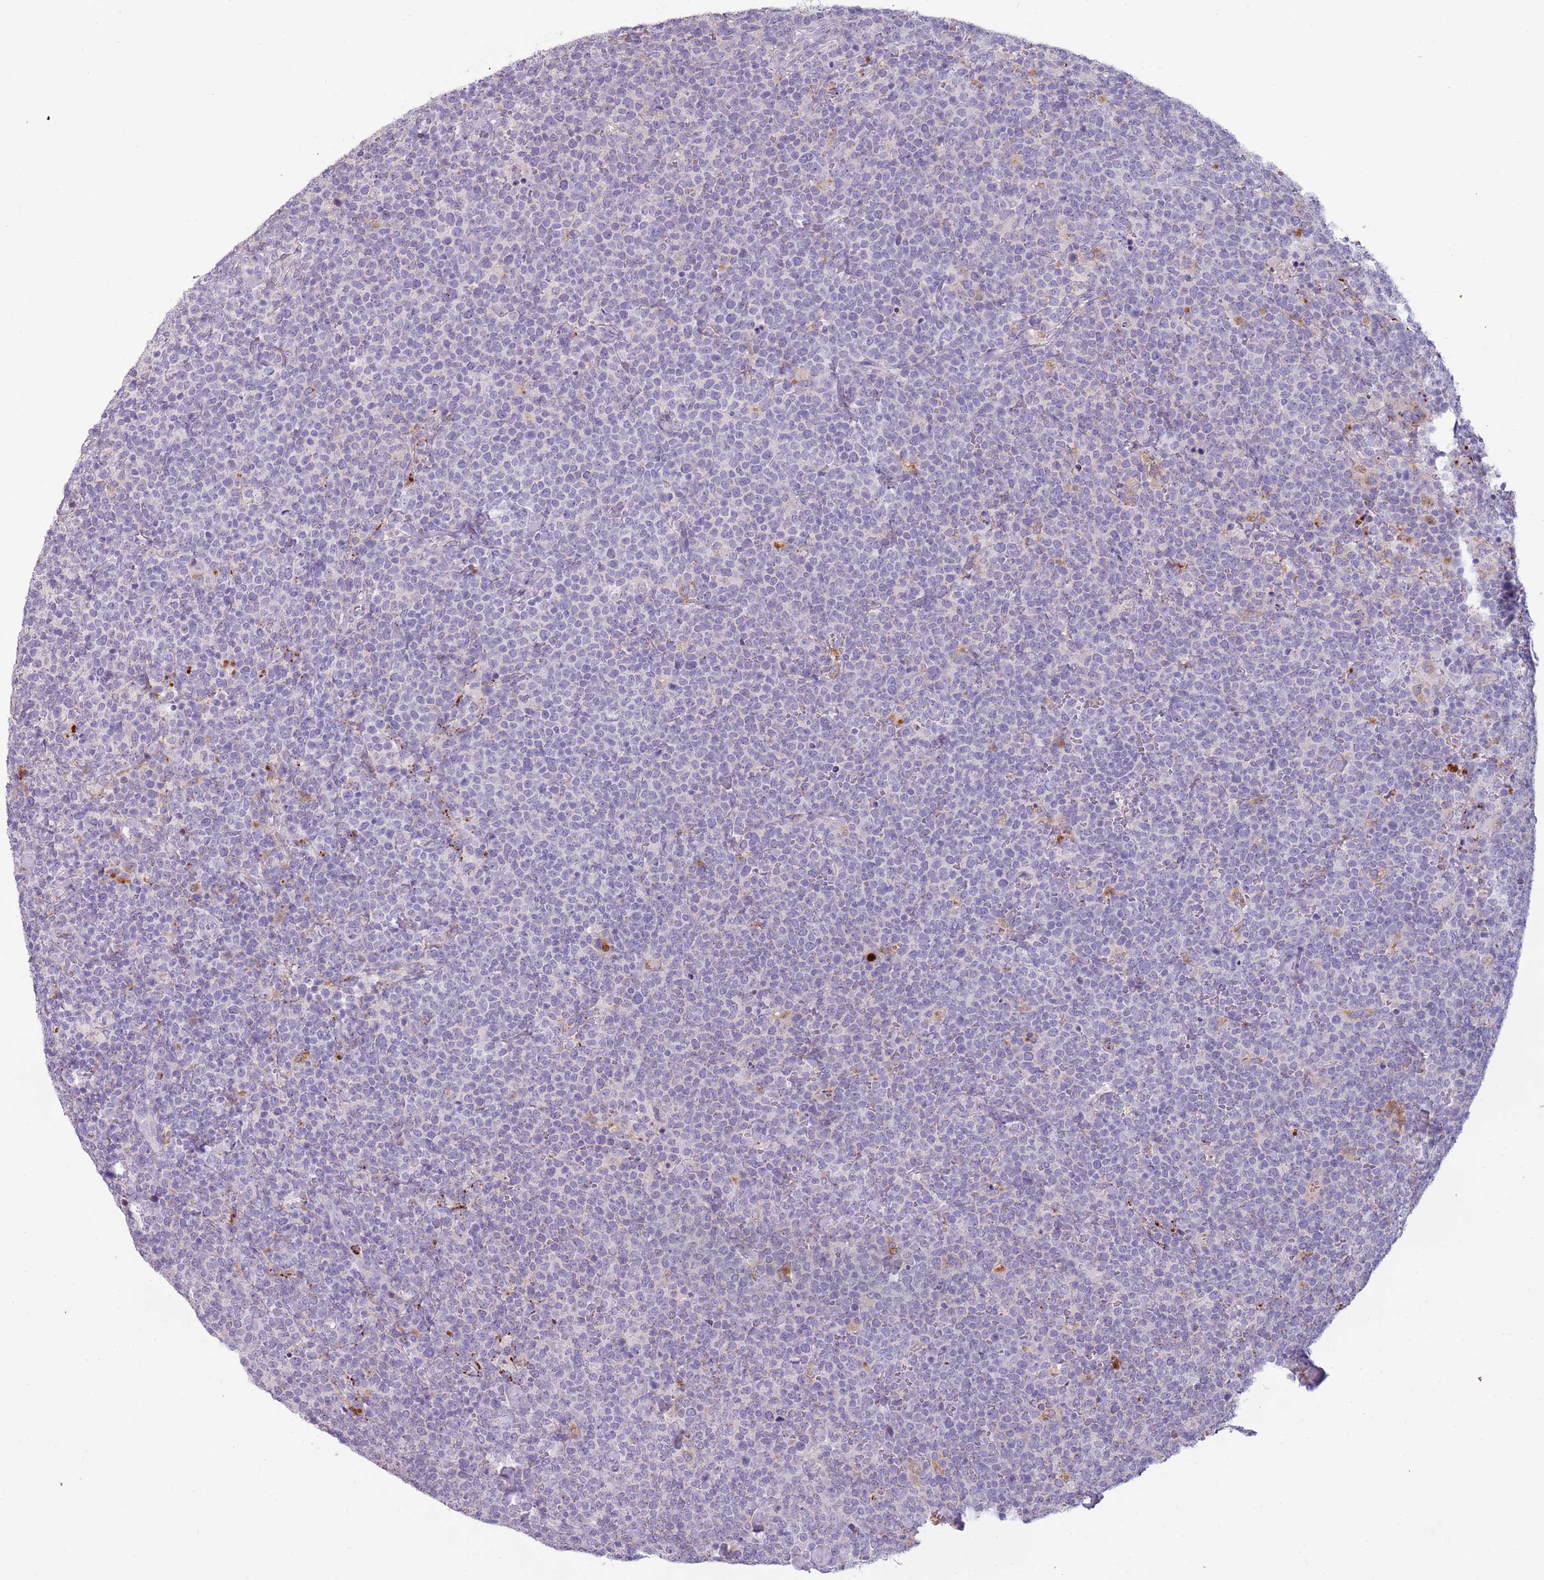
{"staining": {"intensity": "negative", "quantity": "none", "location": "none"}, "tissue": "lymphoma", "cell_type": "Tumor cells", "image_type": "cancer", "snomed": [{"axis": "morphology", "description": "Malignant lymphoma, non-Hodgkin's type, High grade"}, {"axis": "topography", "description": "Lymph node"}], "caption": "Lymphoma was stained to show a protein in brown. There is no significant positivity in tumor cells.", "gene": "NWD2", "patient": {"sex": "male", "age": 61}}